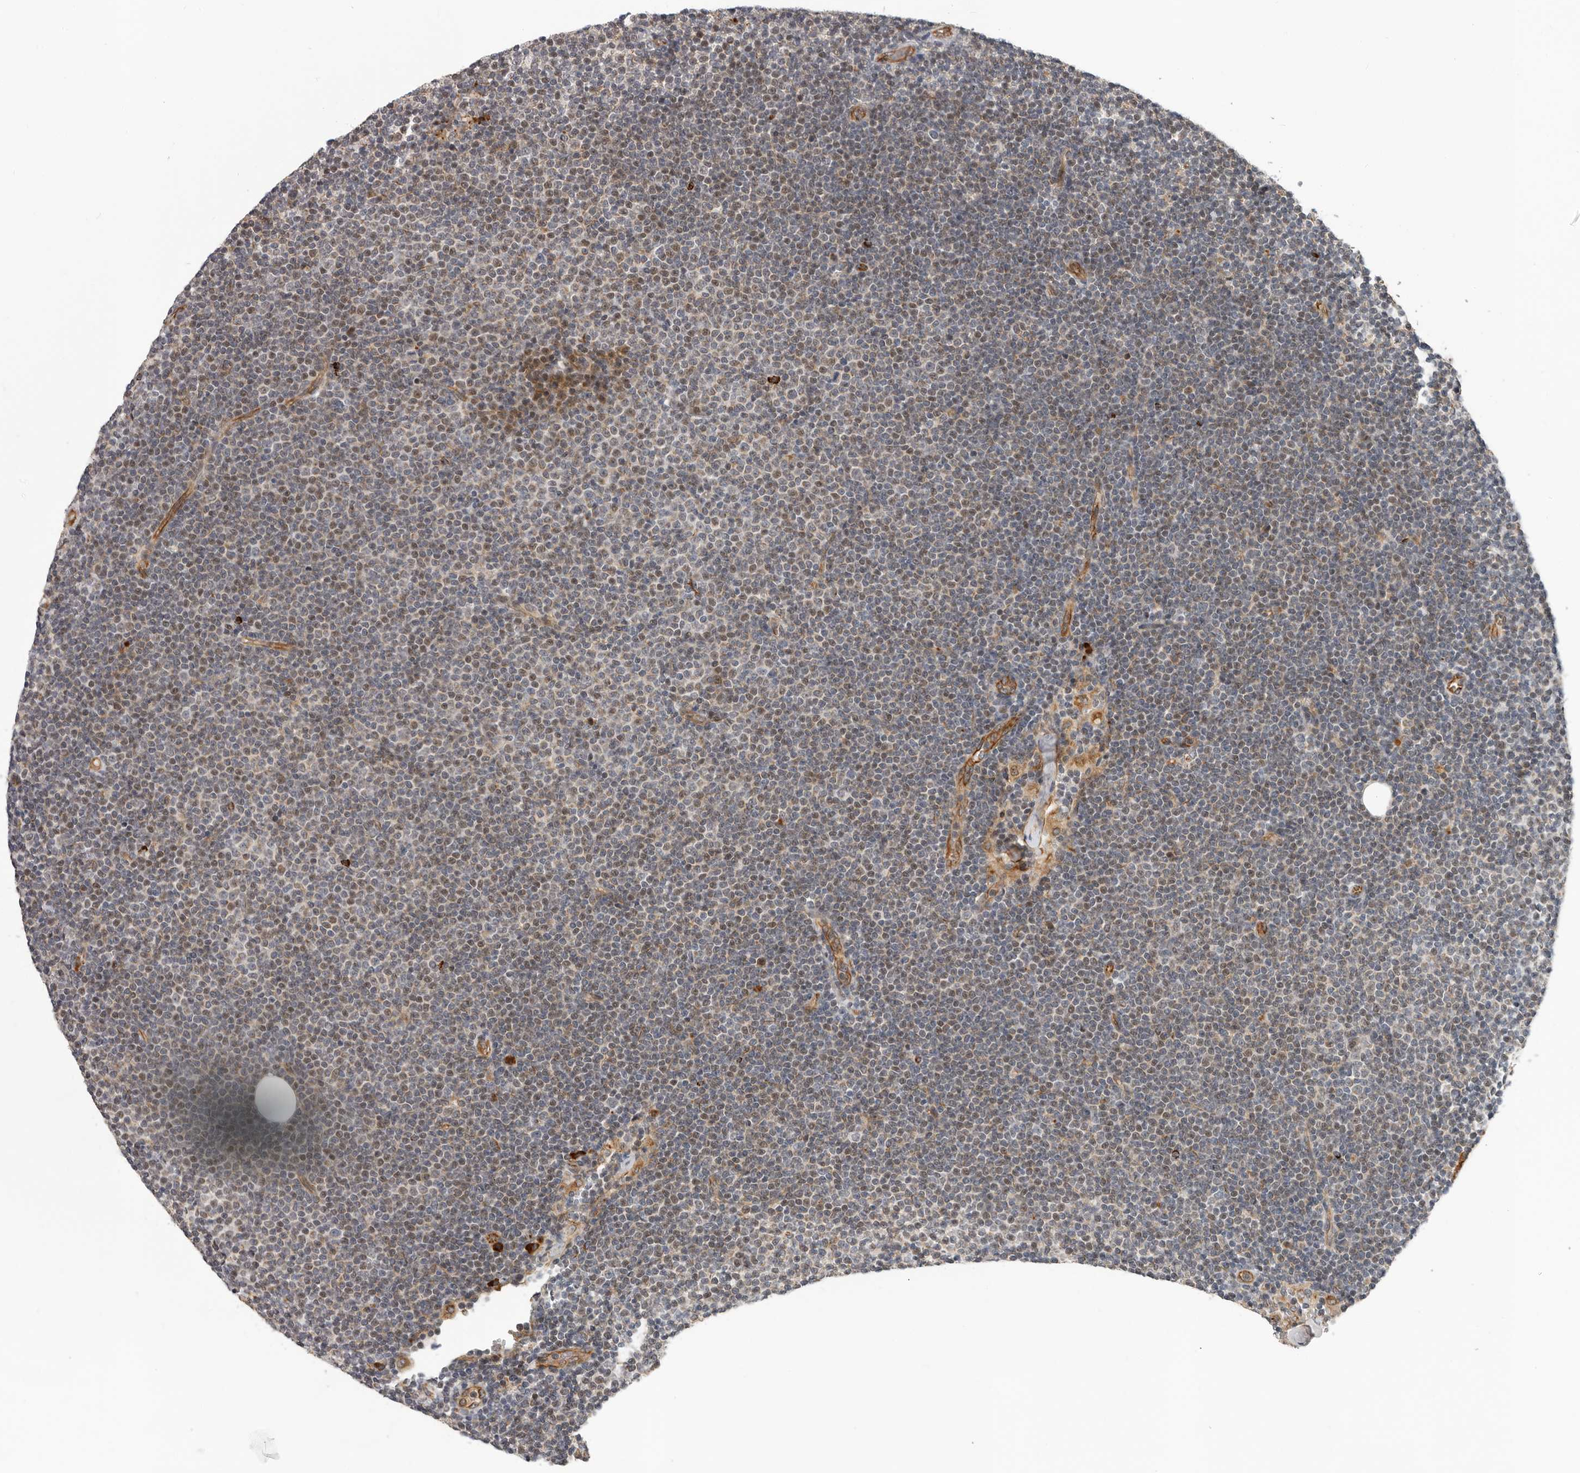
{"staining": {"intensity": "weak", "quantity": ">75%", "location": "nuclear"}, "tissue": "lymphoma", "cell_type": "Tumor cells", "image_type": "cancer", "snomed": [{"axis": "morphology", "description": "Malignant lymphoma, non-Hodgkin's type, Low grade"}, {"axis": "topography", "description": "Lymph node"}], "caption": "An image of lymphoma stained for a protein demonstrates weak nuclear brown staining in tumor cells.", "gene": "RNF157", "patient": {"sex": "female", "age": 53}}